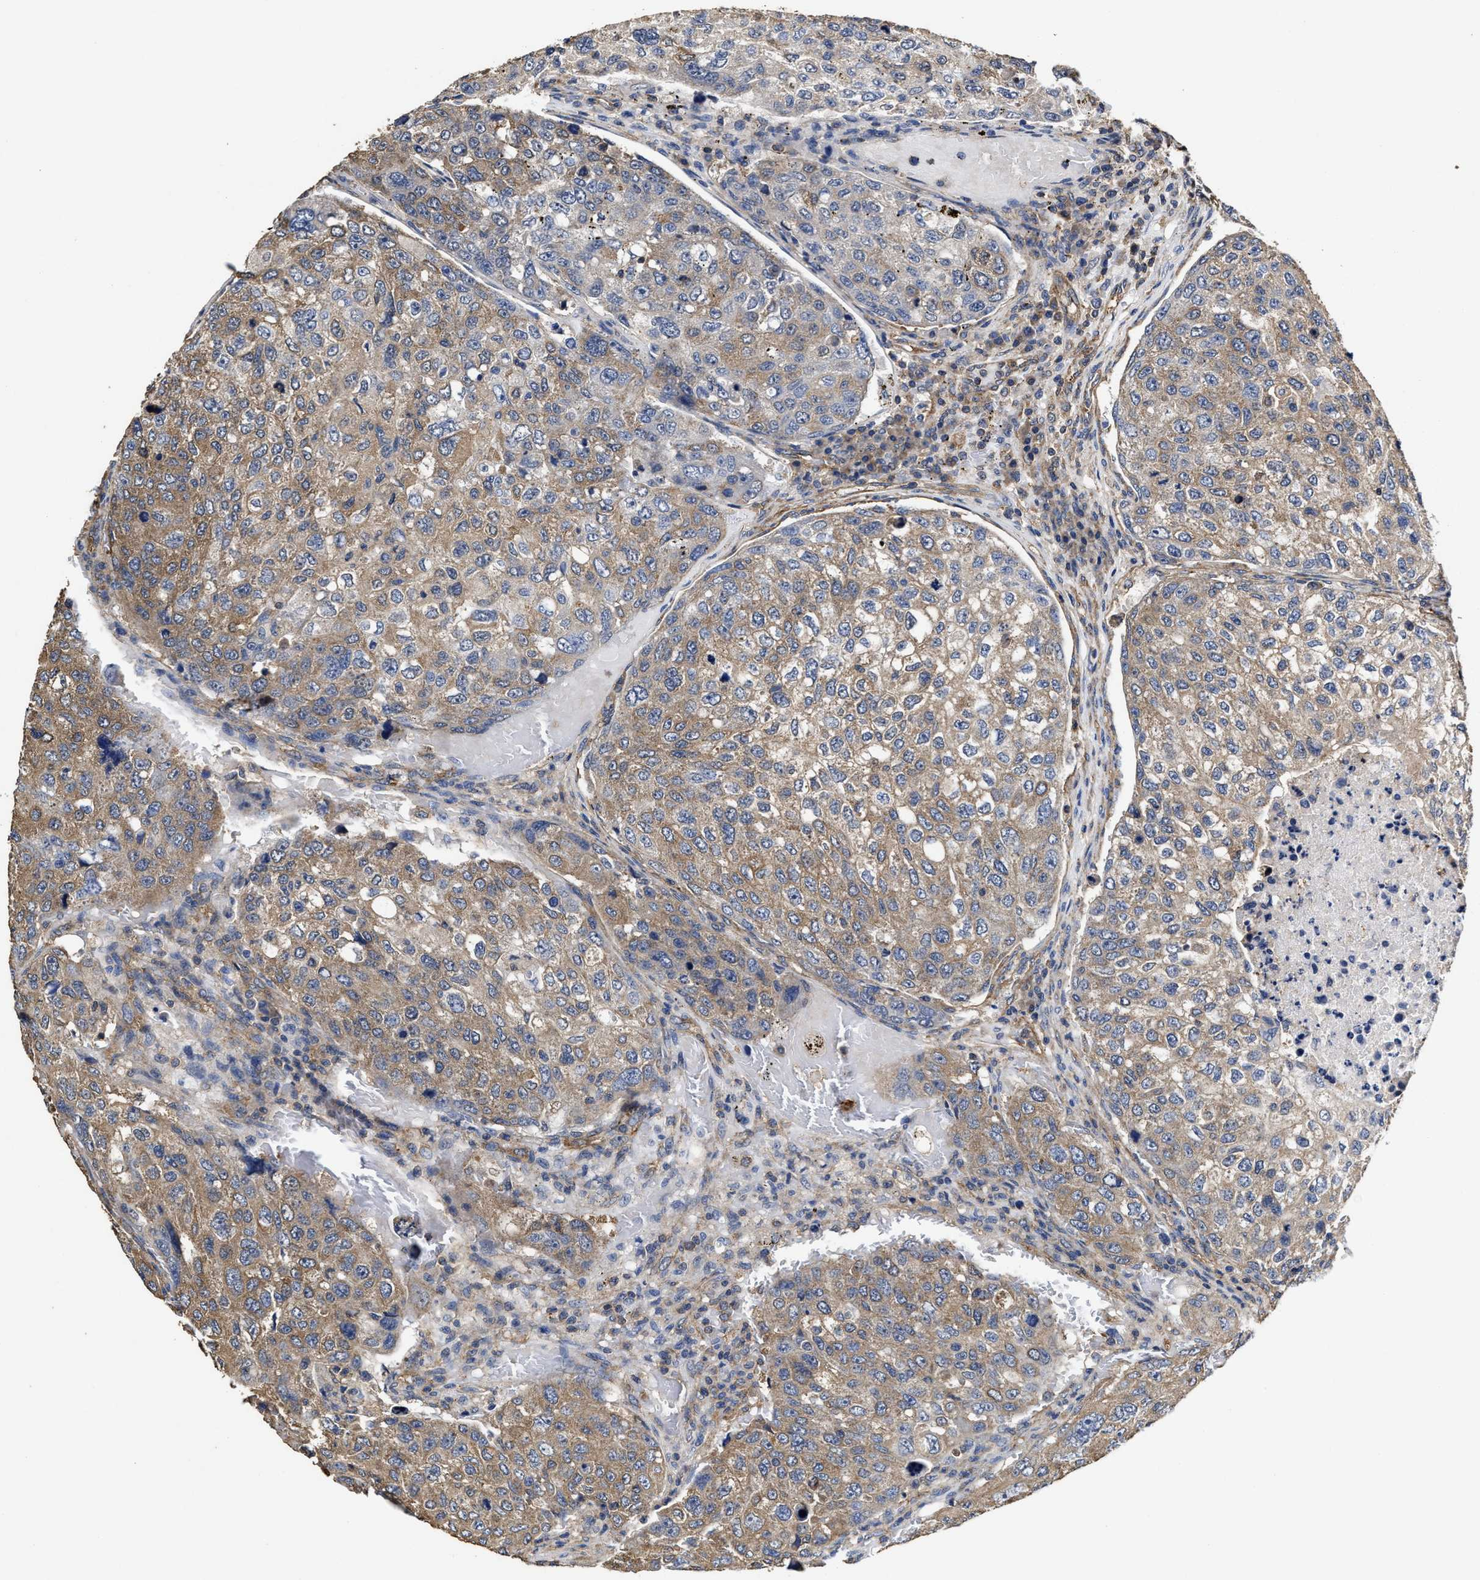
{"staining": {"intensity": "moderate", "quantity": ">75%", "location": "cytoplasmic/membranous"}, "tissue": "urothelial cancer", "cell_type": "Tumor cells", "image_type": "cancer", "snomed": [{"axis": "morphology", "description": "Urothelial carcinoma, High grade"}, {"axis": "topography", "description": "Lymph node"}, {"axis": "topography", "description": "Urinary bladder"}], "caption": "Moderate cytoplasmic/membranous staining is identified in about >75% of tumor cells in urothelial cancer. The protein is shown in brown color, while the nuclei are stained blue.", "gene": "SFXN4", "patient": {"sex": "male", "age": 51}}